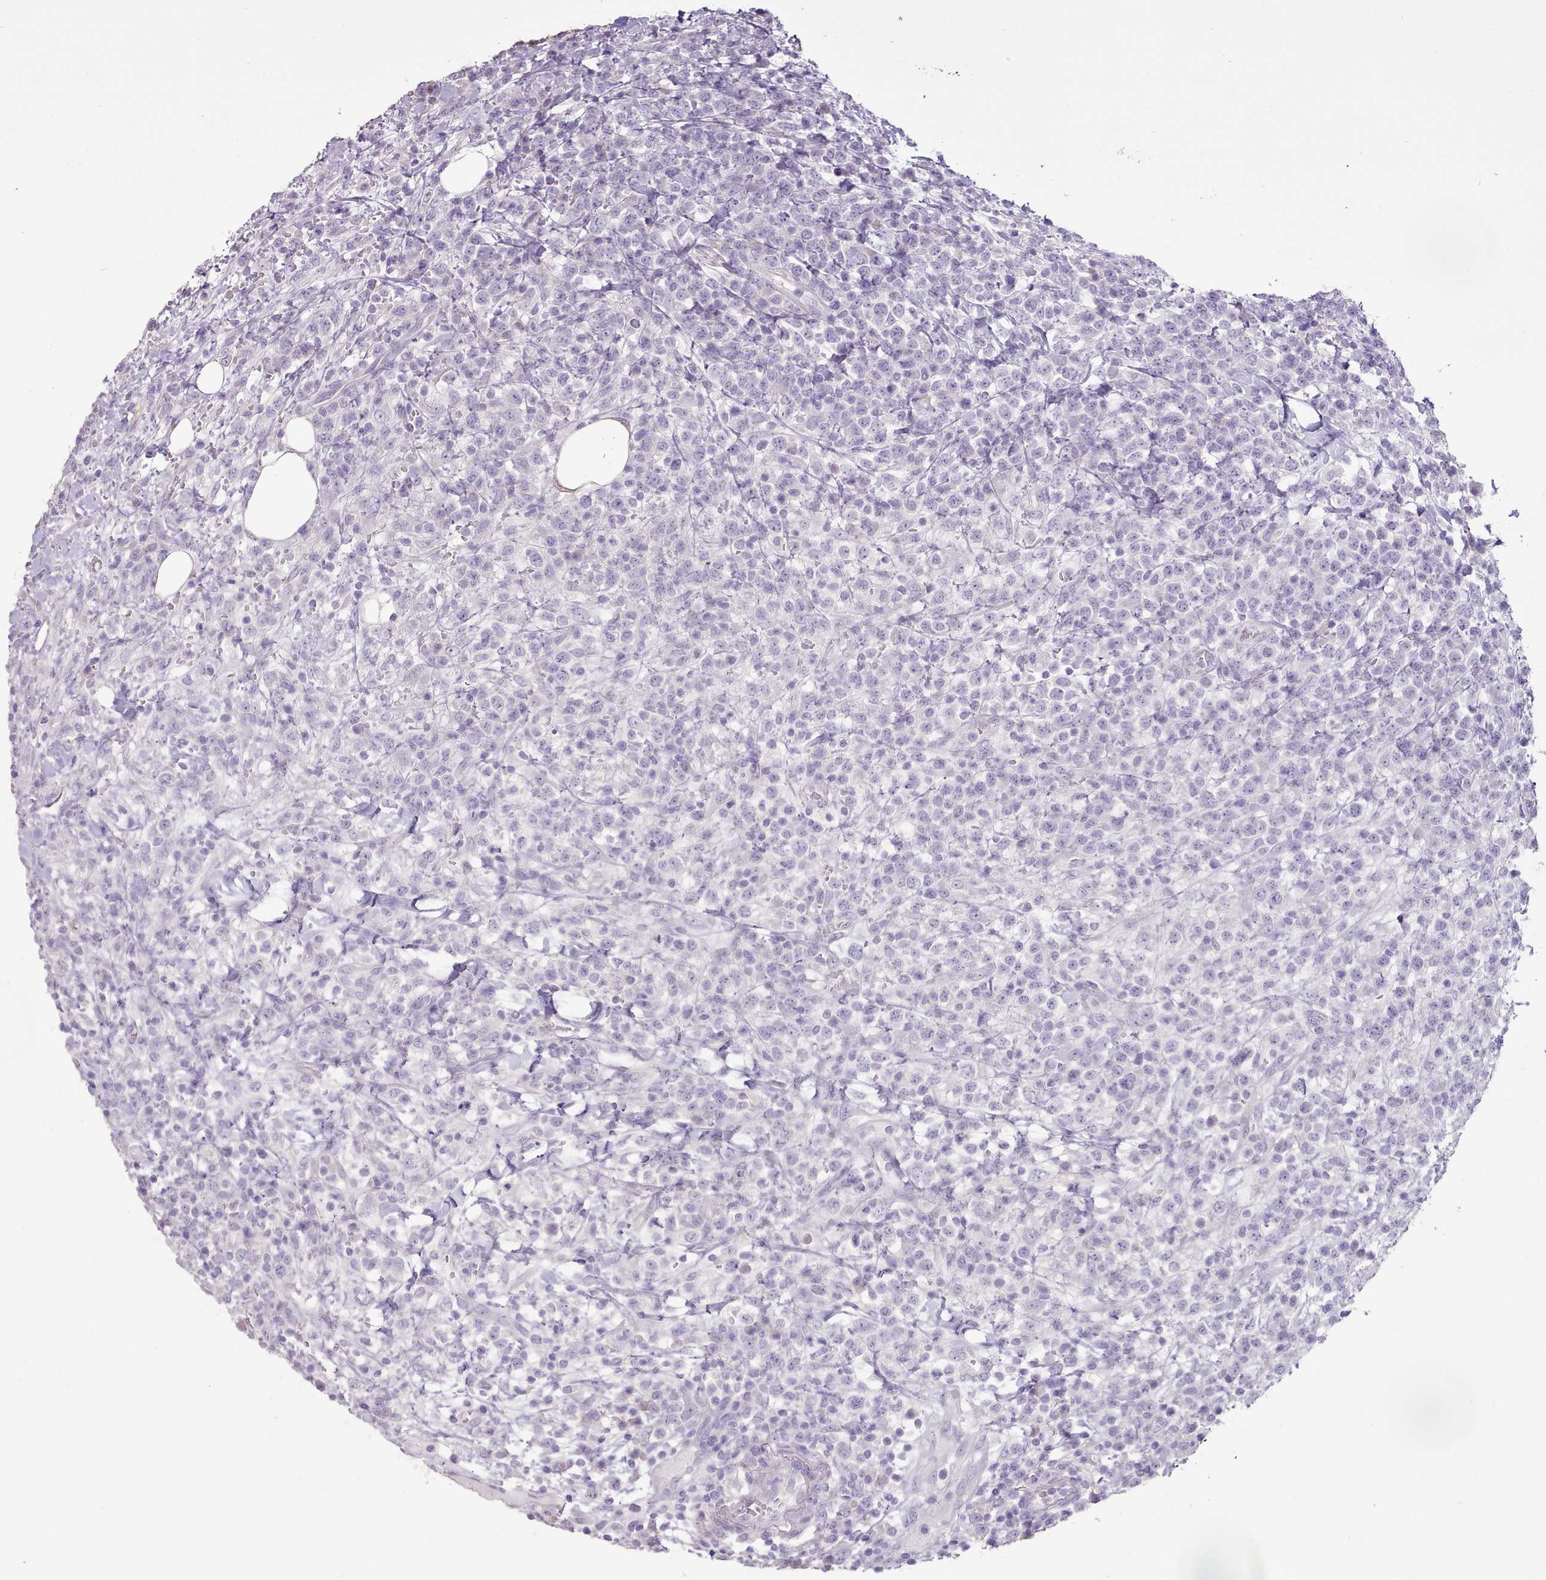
{"staining": {"intensity": "negative", "quantity": "none", "location": "none"}, "tissue": "lymphoma", "cell_type": "Tumor cells", "image_type": "cancer", "snomed": [{"axis": "morphology", "description": "Malignant lymphoma, non-Hodgkin's type, High grade"}, {"axis": "topography", "description": "Colon"}], "caption": "Immunohistochemical staining of malignant lymphoma, non-Hodgkin's type (high-grade) reveals no significant expression in tumor cells.", "gene": "BLOC1S2", "patient": {"sex": "female", "age": 53}}